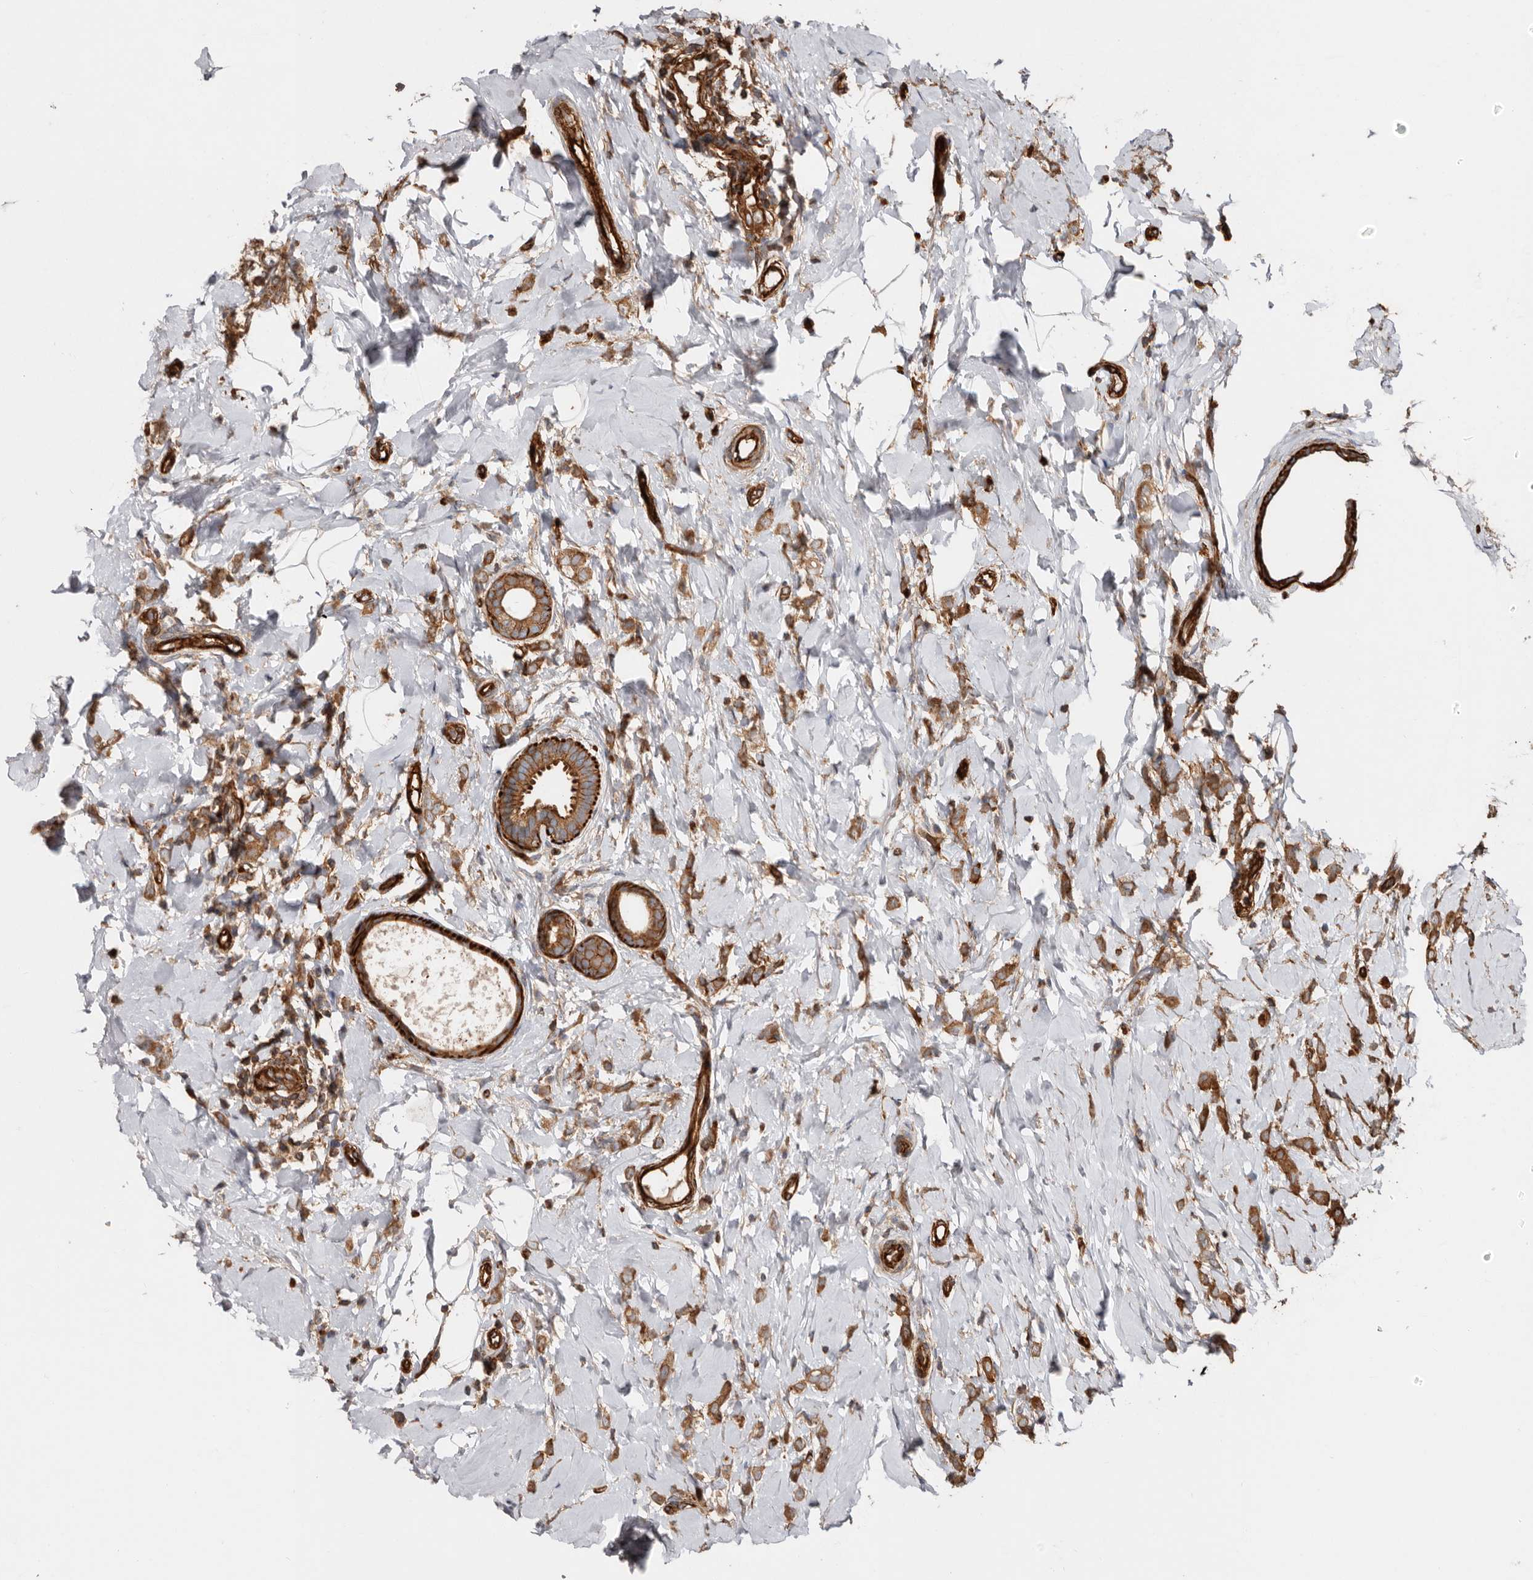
{"staining": {"intensity": "moderate", "quantity": ">75%", "location": "cytoplasmic/membranous"}, "tissue": "breast cancer", "cell_type": "Tumor cells", "image_type": "cancer", "snomed": [{"axis": "morphology", "description": "Lobular carcinoma"}, {"axis": "topography", "description": "Breast"}], "caption": "Protein analysis of breast cancer (lobular carcinoma) tissue shows moderate cytoplasmic/membranous staining in approximately >75% of tumor cells.", "gene": "TMC7", "patient": {"sex": "female", "age": 47}}